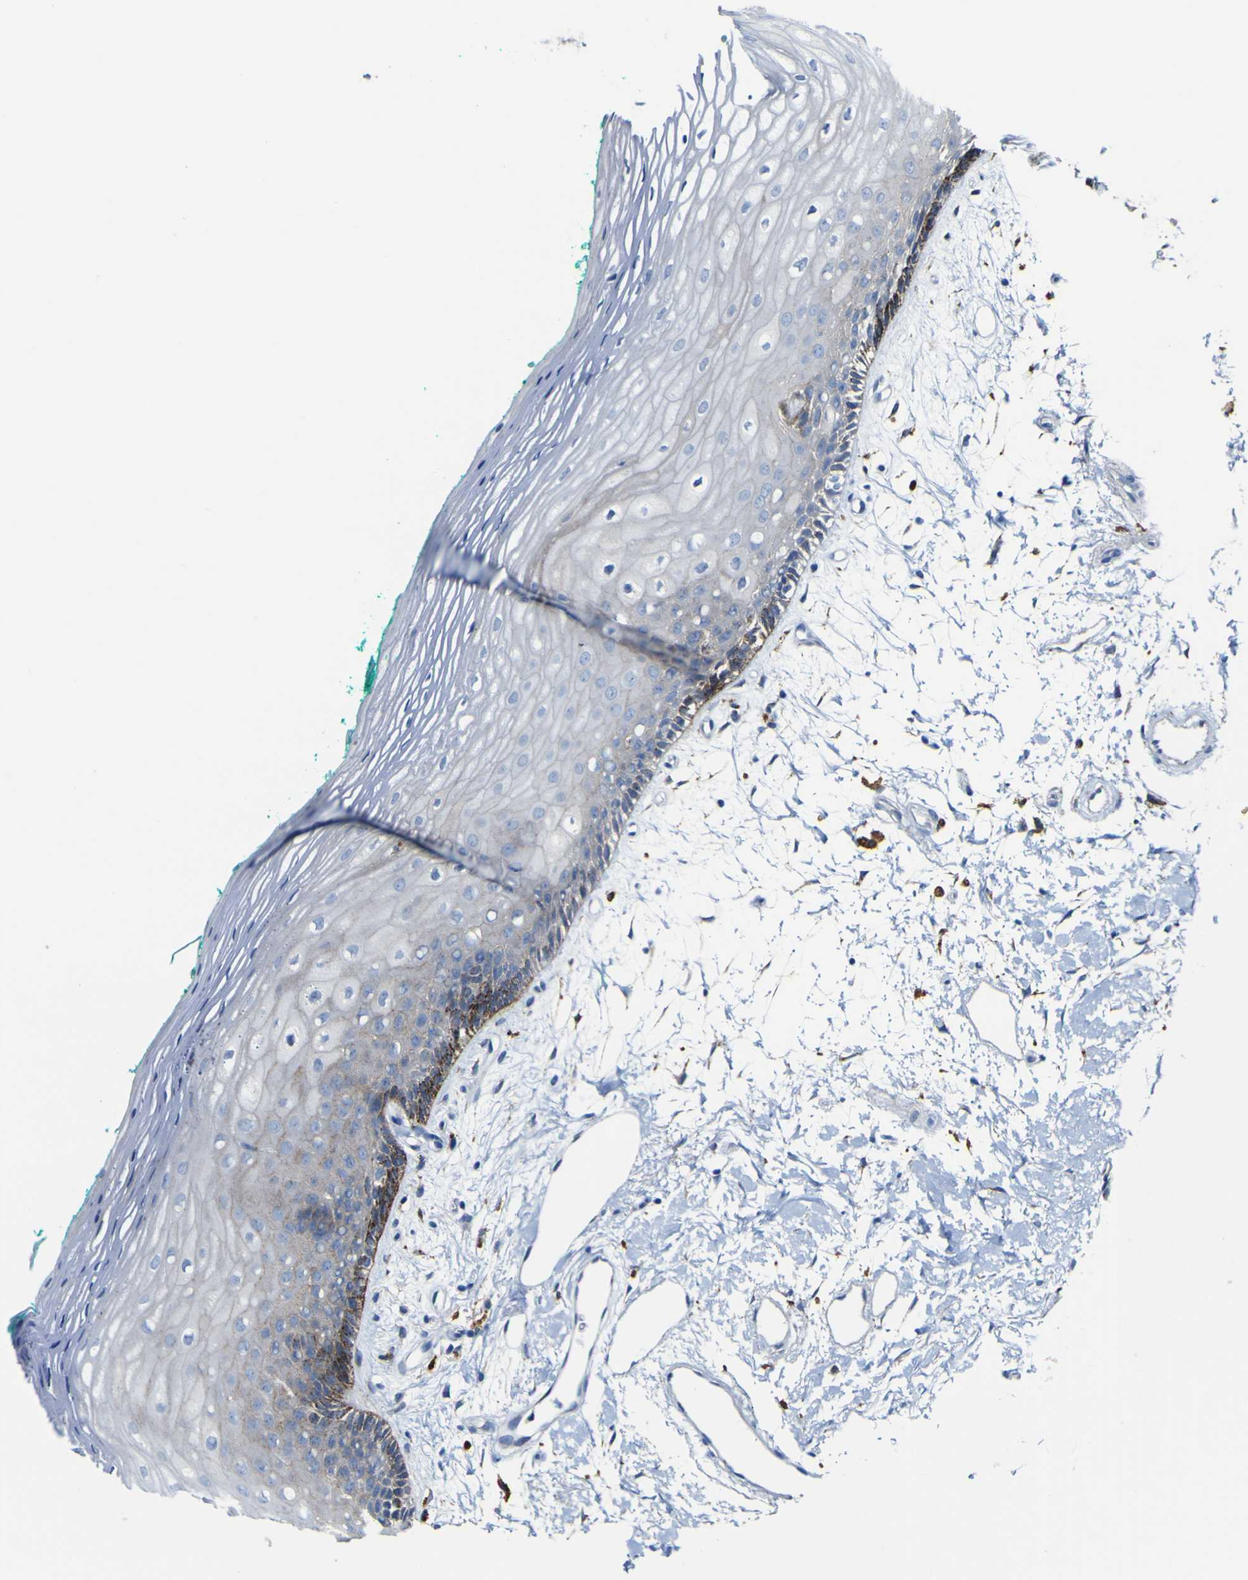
{"staining": {"intensity": "moderate", "quantity": "<25%", "location": "cytoplasmic/membranous"}, "tissue": "oral mucosa", "cell_type": "Squamous epithelial cells", "image_type": "normal", "snomed": [{"axis": "morphology", "description": "Normal tissue, NOS"}, {"axis": "topography", "description": "Skeletal muscle"}, {"axis": "topography", "description": "Oral tissue"}, {"axis": "topography", "description": "Peripheral nerve tissue"}], "caption": "Immunohistochemical staining of normal oral mucosa exhibits low levels of moderate cytoplasmic/membranous expression in approximately <25% of squamous epithelial cells. The staining was performed using DAB, with brown indicating positive protein expression. Nuclei are stained blue with hematoxylin.", "gene": "PTPRF", "patient": {"sex": "female", "age": 84}}